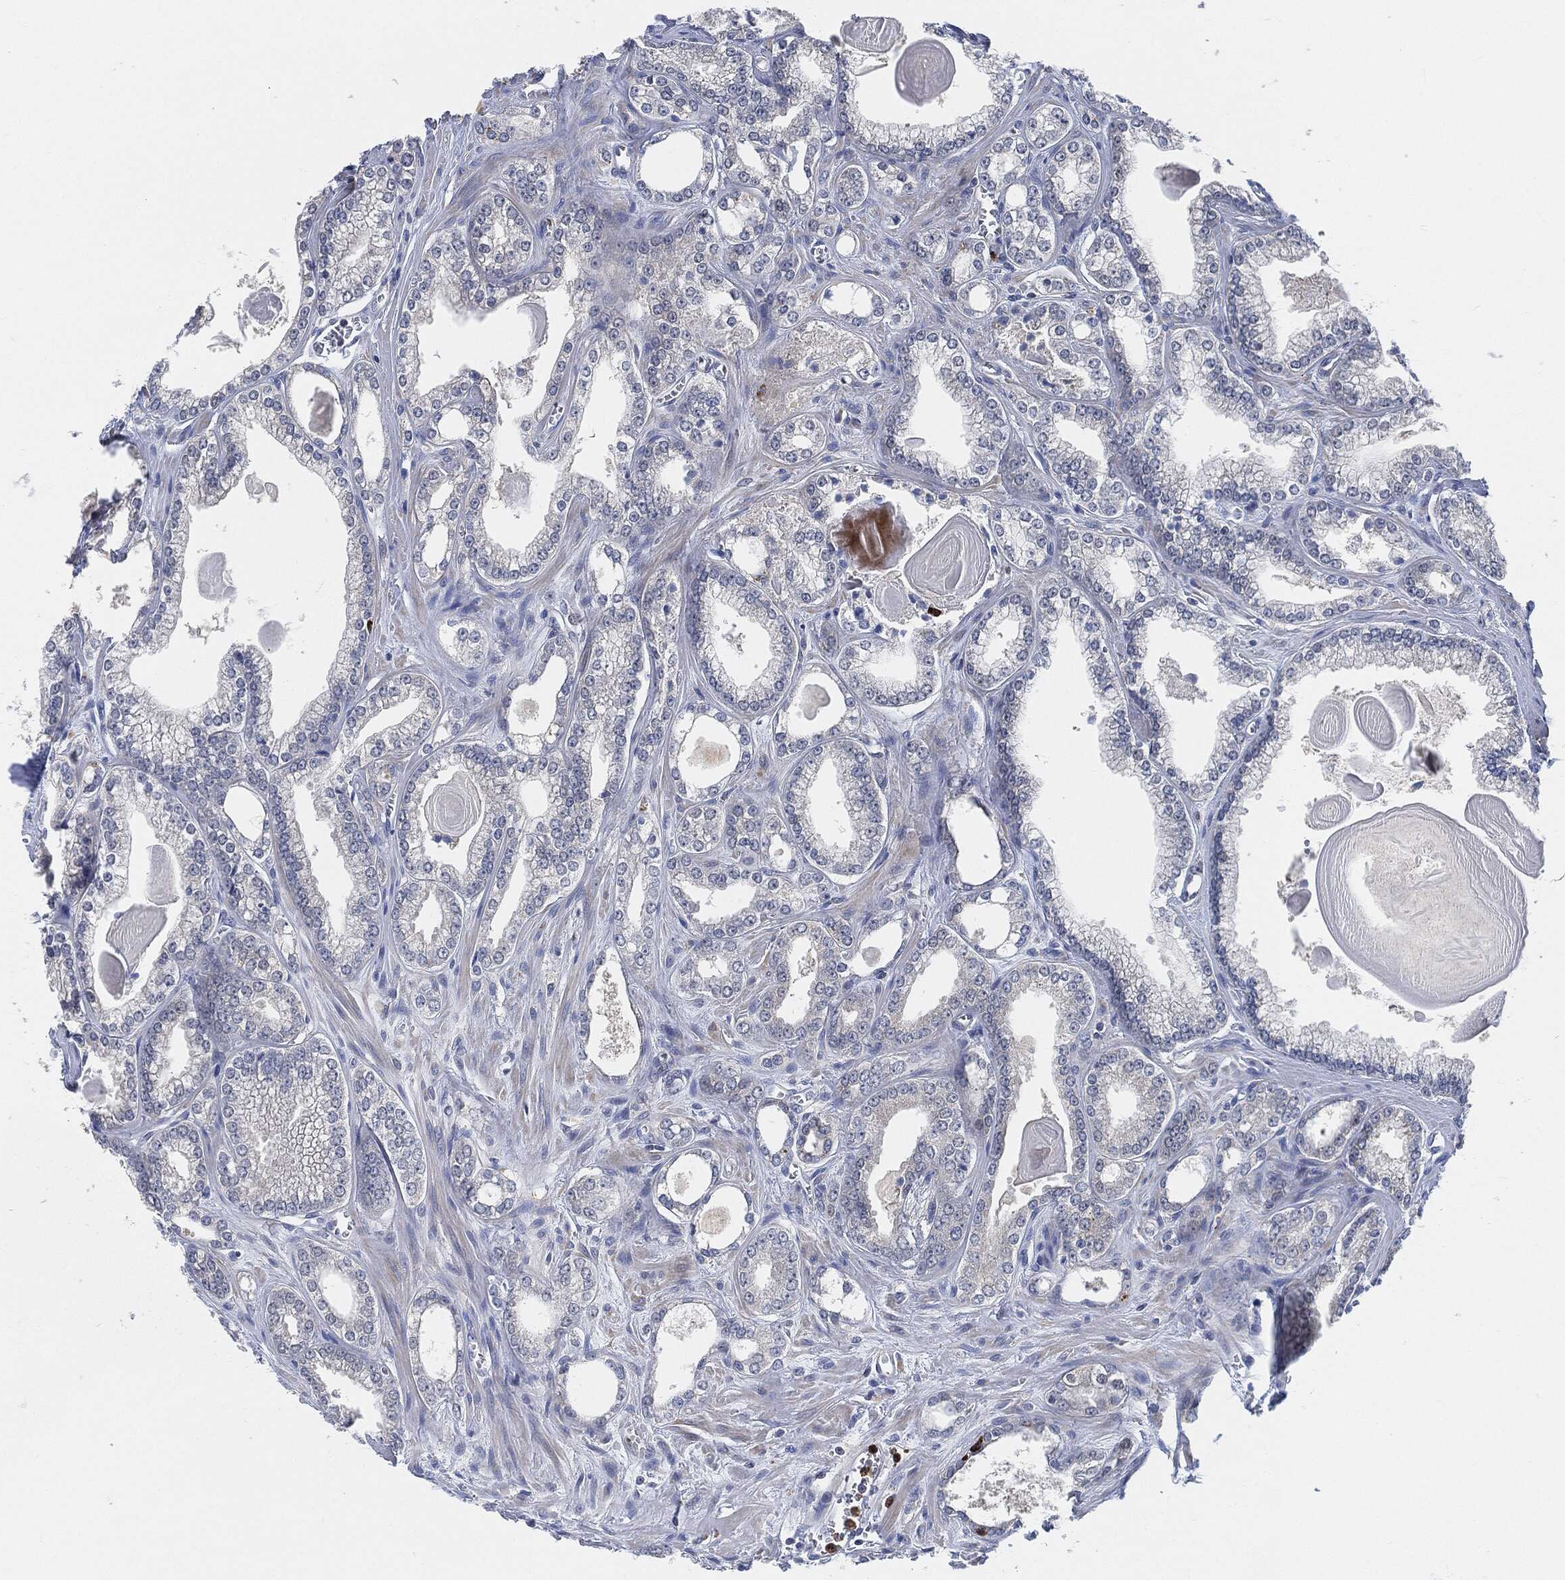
{"staining": {"intensity": "negative", "quantity": "none", "location": "none"}, "tissue": "prostate cancer", "cell_type": "Tumor cells", "image_type": "cancer", "snomed": [{"axis": "morphology", "description": "Adenocarcinoma, Medium grade"}, {"axis": "topography", "description": "Prostate"}], "caption": "There is no significant expression in tumor cells of prostate cancer. (Immunohistochemistry (ihc), brightfield microscopy, high magnification).", "gene": "VSIG4", "patient": {"sex": "male", "age": 71}}